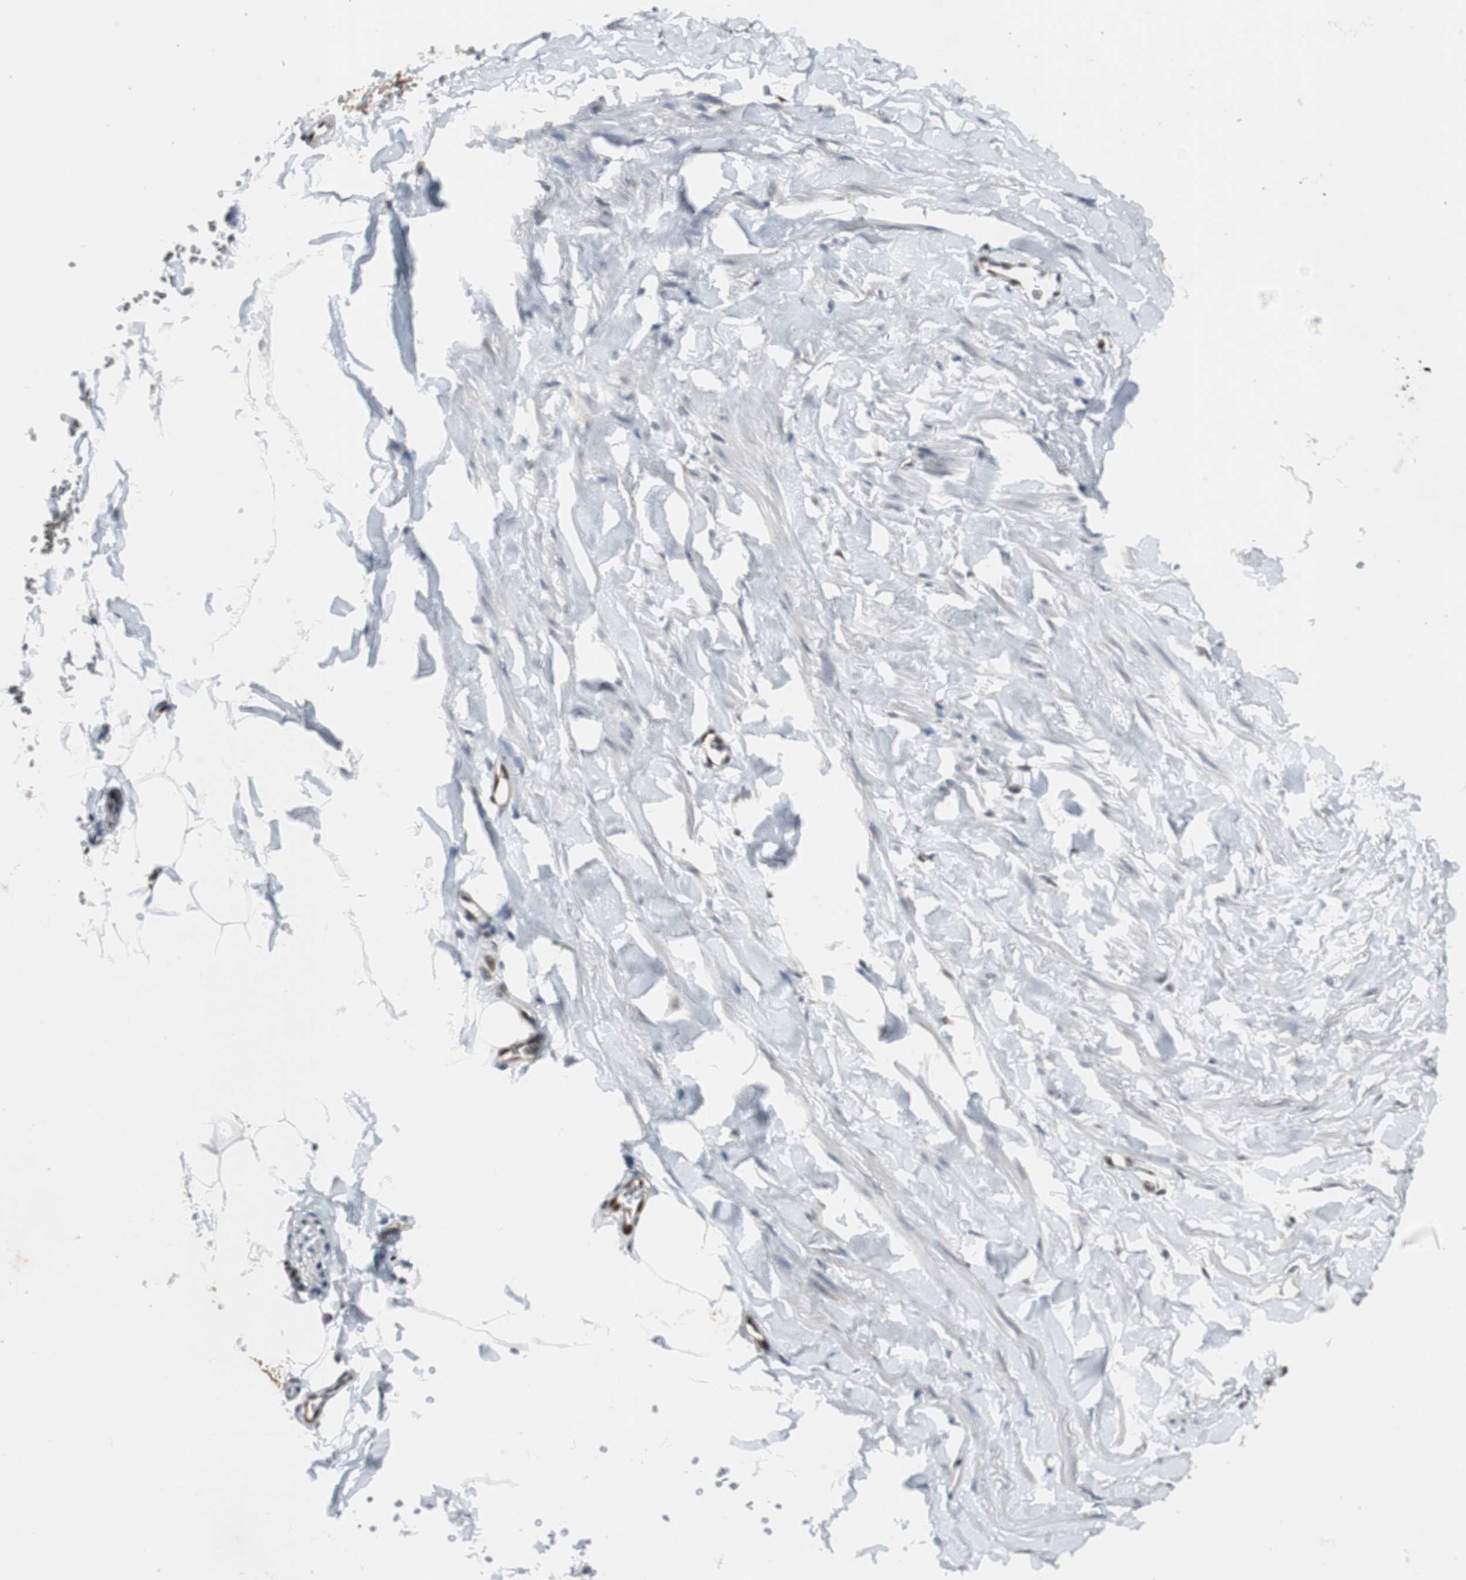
{"staining": {"intensity": "moderate", "quantity": ">75%", "location": "nuclear"}, "tissue": "adipose tissue", "cell_type": "Adipocytes", "image_type": "normal", "snomed": [{"axis": "morphology", "description": "Normal tissue, NOS"}, {"axis": "topography", "description": "Adipose tissue"}, {"axis": "topography", "description": "Peripheral nerve tissue"}], "caption": "This image shows immunohistochemistry staining of benign human adipose tissue, with medium moderate nuclear positivity in about >75% of adipocytes.", "gene": "PML", "patient": {"sex": "male", "age": 52}}